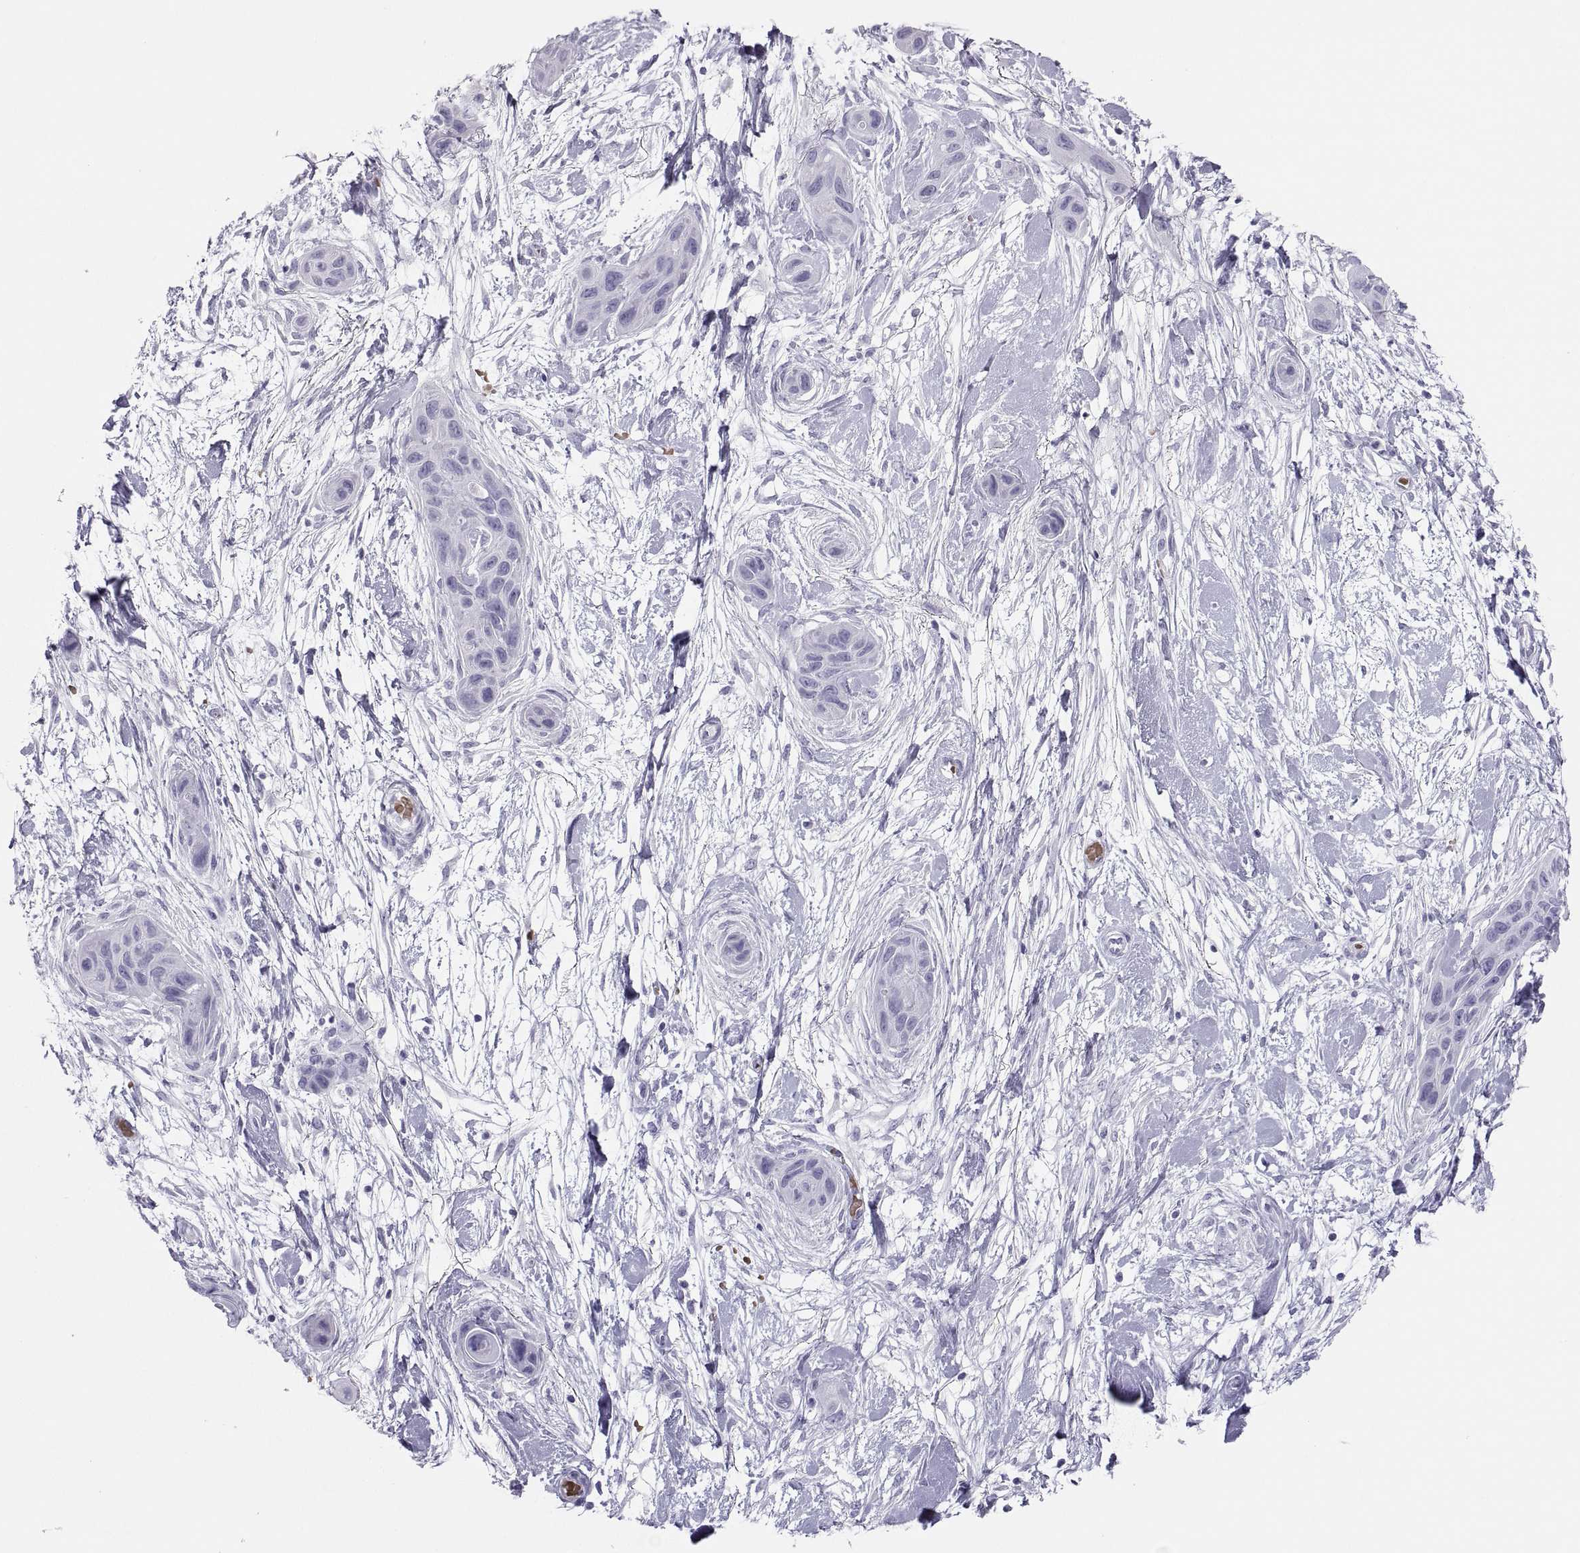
{"staining": {"intensity": "negative", "quantity": "none", "location": "none"}, "tissue": "skin cancer", "cell_type": "Tumor cells", "image_type": "cancer", "snomed": [{"axis": "morphology", "description": "Squamous cell carcinoma, NOS"}, {"axis": "topography", "description": "Skin"}], "caption": "High power microscopy micrograph of an immunohistochemistry (IHC) image of skin cancer (squamous cell carcinoma), revealing no significant staining in tumor cells. Brightfield microscopy of immunohistochemistry stained with DAB (3,3'-diaminobenzidine) (brown) and hematoxylin (blue), captured at high magnification.", "gene": "SEMG1", "patient": {"sex": "male", "age": 79}}